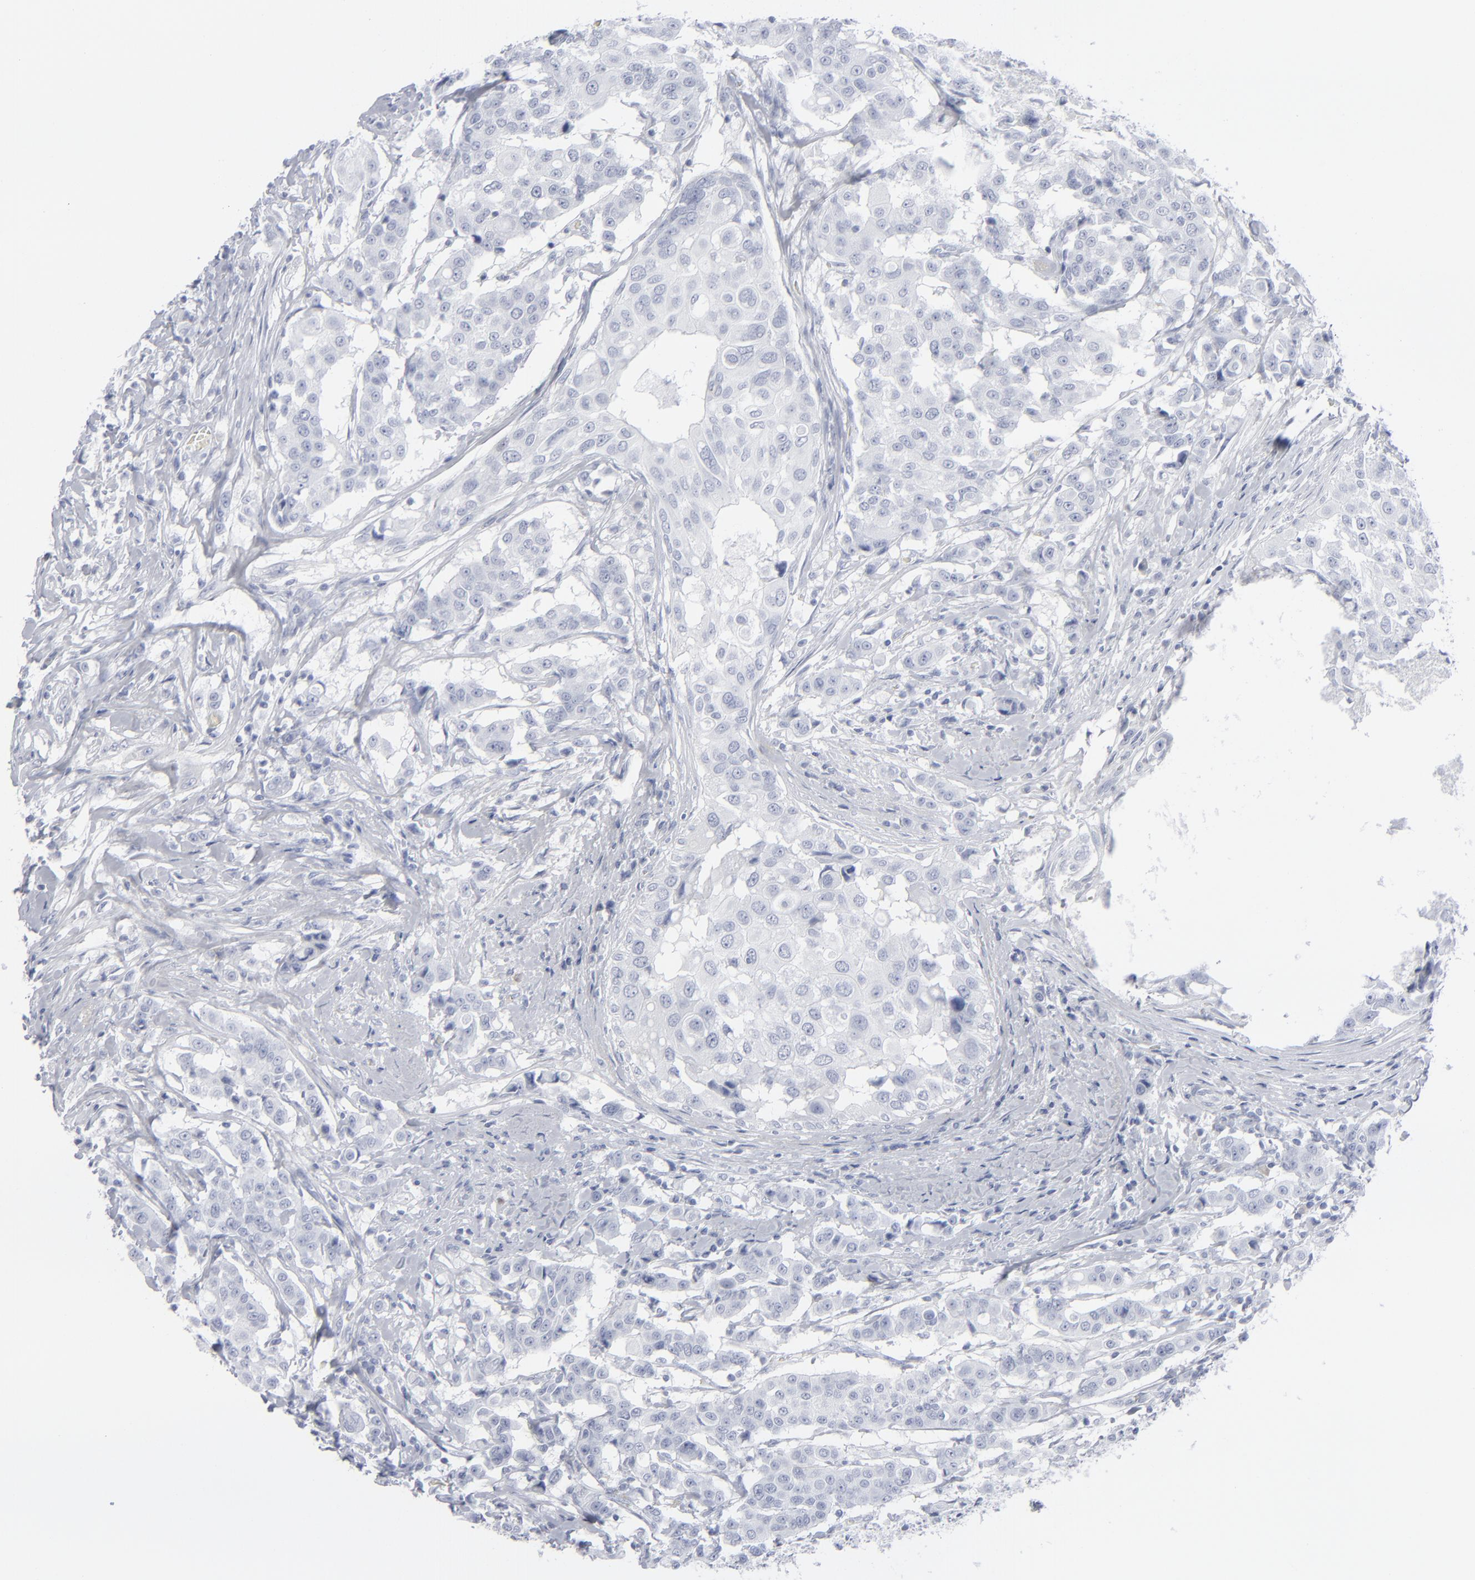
{"staining": {"intensity": "negative", "quantity": "none", "location": "none"}, "tissue": "breast cancer", "cell_type": "Tumor cells", "image_type": "cancer", "snomed": [{"axis": "morphology", "description": "Duct carcinoma"}, {"axis": "topography", "description": "Breast"}], "caption": "Breast cancer (intraductal carcinoma) was stained to show a protein in brown. There is no significant expression in tumor cells.", "gene": "MSLN", "patient": {"sex": "female", "age": 27}}